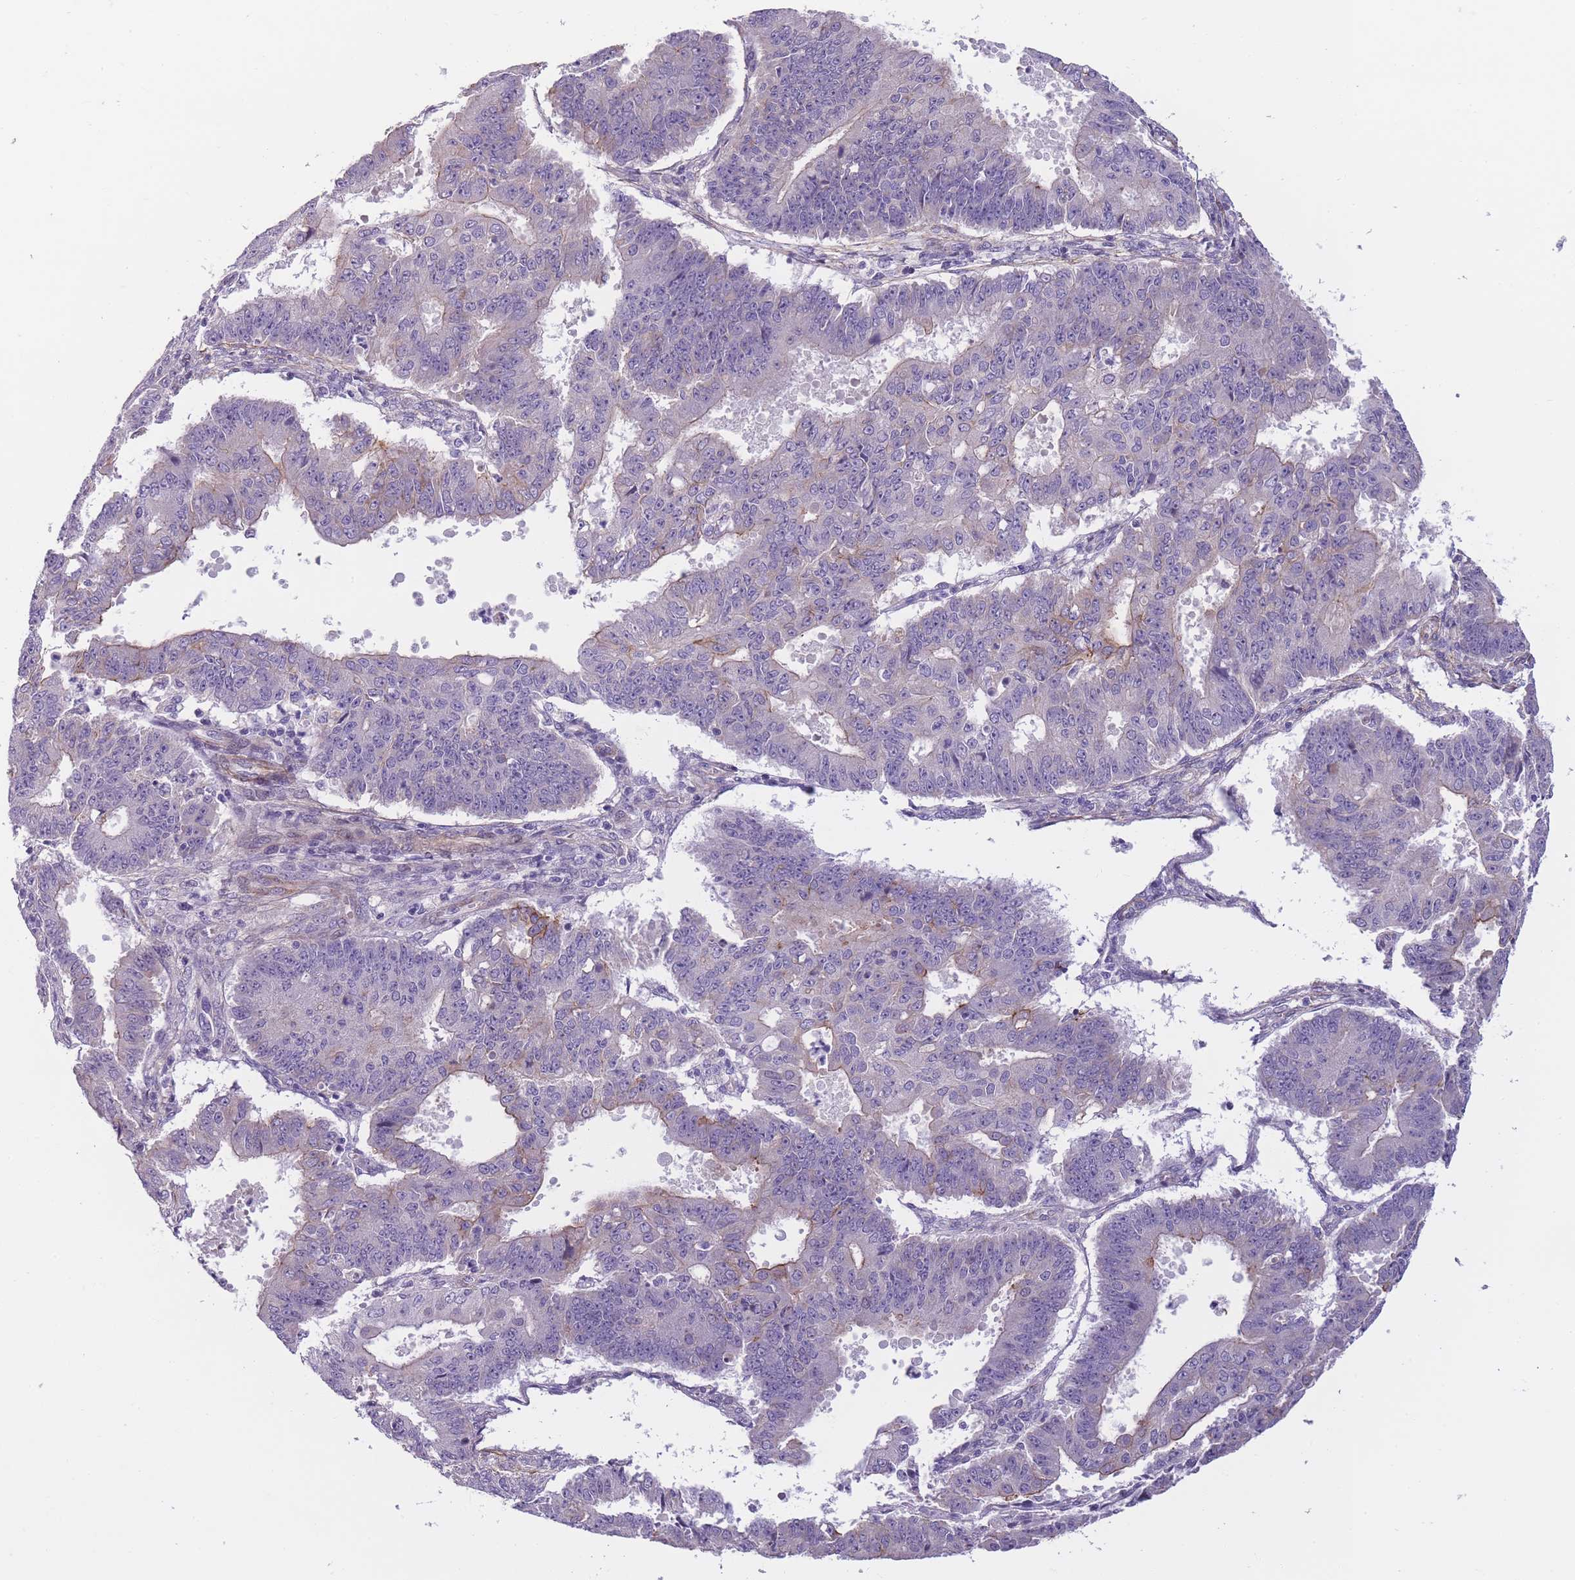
{"staining": {"intensity": "negative", "quantity": "none", "location": "none"}, "tissue": "ovarian cancer", "cell_type": "Tumor cells", "image_type": "cancer", "snomed": [{"axis": "morphology", "description": "Carcinoma, endometroid"}, {"axis": "topography", "description": "Appendix"}, {"axis": "topography", "description": "Ovary"}], "caption": "IHC photomicrograph of ovarian cancer (endometroid carcinoma) stained for a protein (brown), which exhibits no staining in tumor cells. The staining was performed using DAB (3,3'-diaminobenzidine) to visualize the protein expression in brown, while the nuclei were stained in blue with hematoxylin (Magnification: 20x).", "gene": "FAM124A", "patient": {"sex": "female", "age": 42}}